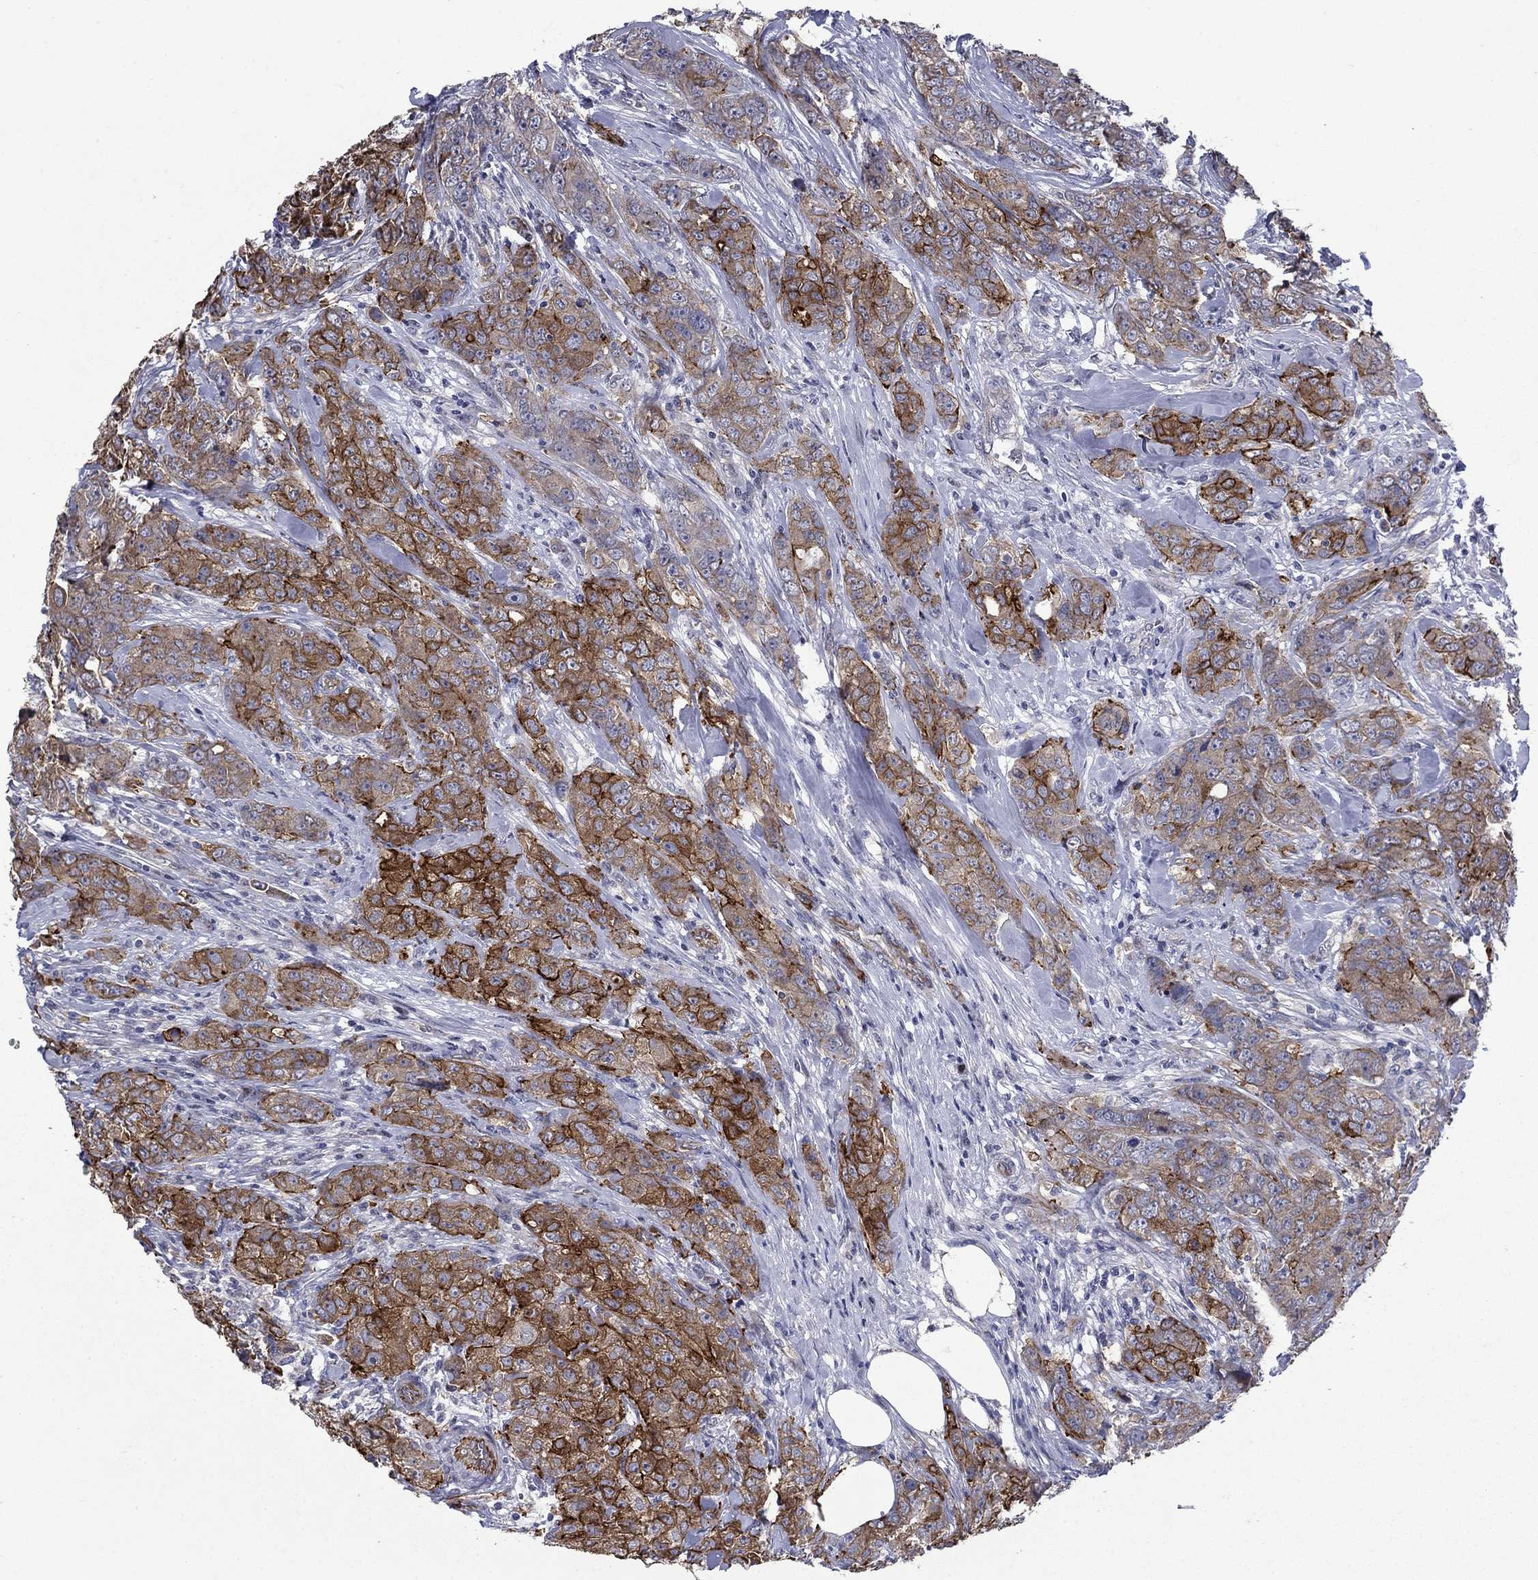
{"staining": {"intensity": "strong", "quantity": "25%-75%", "location": "cytoplasmic/membranous"}, "tissue": "breast cancer", "cell_type": "Tumor cells", "image_type": "cancer", "snomed": [{"axis": "morphology", "description": "Duct carcinoma"}, {"axis": "topography", "description": "Breast"}], "caption": "This micrograph displays immunohistochemistry staining of infiltrating ductal carcinoma (breast), with high strong cytoplasmic/membranous staining in about 25%-75% of tumor cells.", "gene": "SLC7A1", "patient": {"sex": "female", "age": 43}}